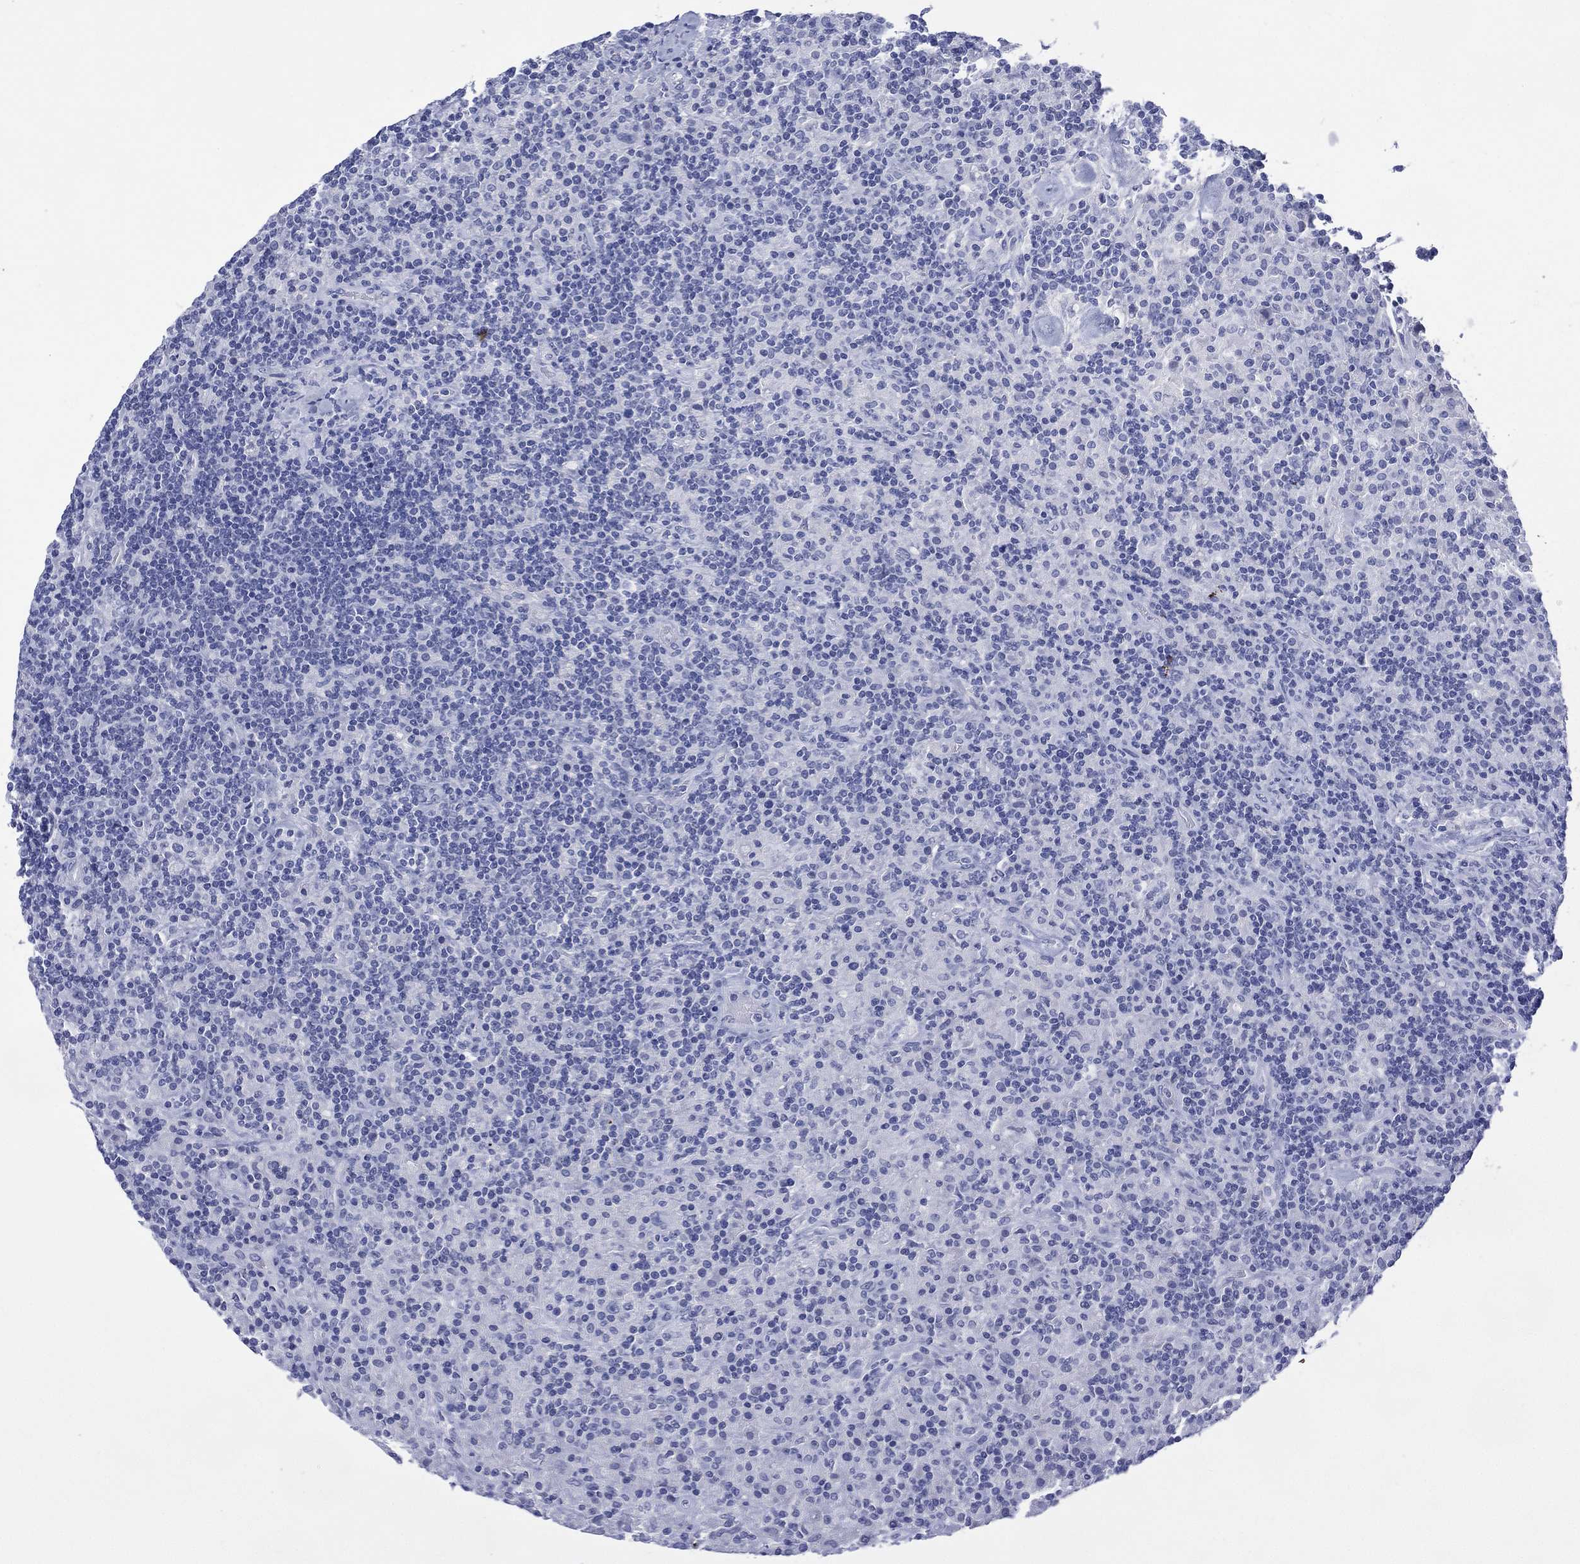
{"staining": {"intensity": "negative", "quantity": "none", "location": "none"}, "tissue": "lymphoma", "cell_type": "Tumor cells", "image_type": "cancer", "snomed": [{"axis": "morphology", "description": "Hodgkin's disease, NOS"}, {"axis": "topography", "description": "Lymph node"}], "caption": "A micrograph of human lymphoma is negative for staining in tumor cells.", "gene": "DSG1", "patient": {"sex": "male", "age": 70}}